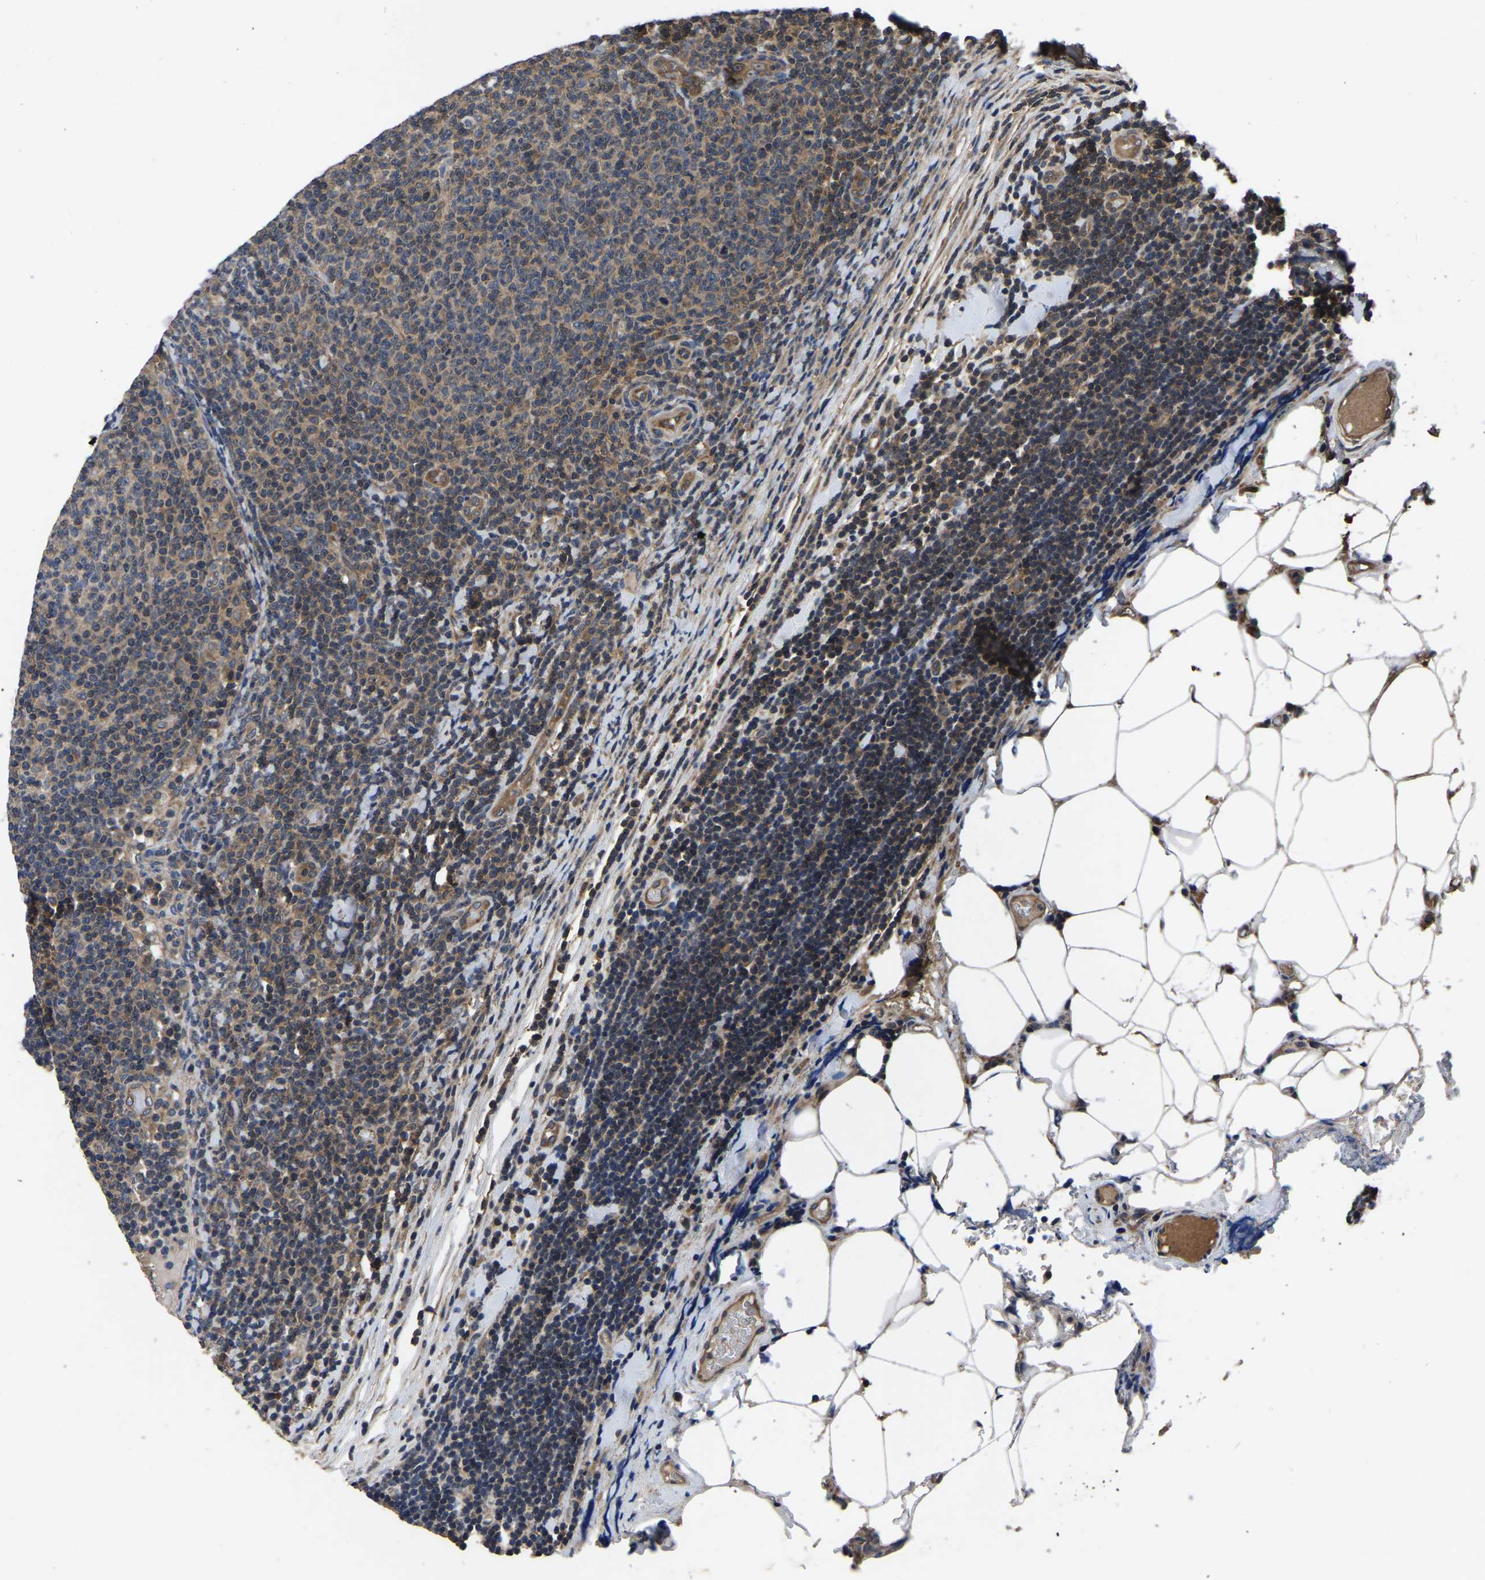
{"staining": {"intensity": "moderate", "quantity": ">75%", "location": "cytoplasmic/membranous"}, "tissue": "lymphoma", "cell_type": "Tumor cells", "image_type": "cancer", "snomed": [{"axis": "morphology", "description": "Malignant lymphoma, non-Hodgkin's type, Low grade"}, {"axis": "topography", "description": "Lymph node"}], "caption": "Immunohistochemical staining of human lymphoma shows medium levels of moderate cytoplasmic/membranous protein expression in about >75% of tumor cells.", "gene": "CRYZL1", "patient": {"sex": "male", "age": 66}}